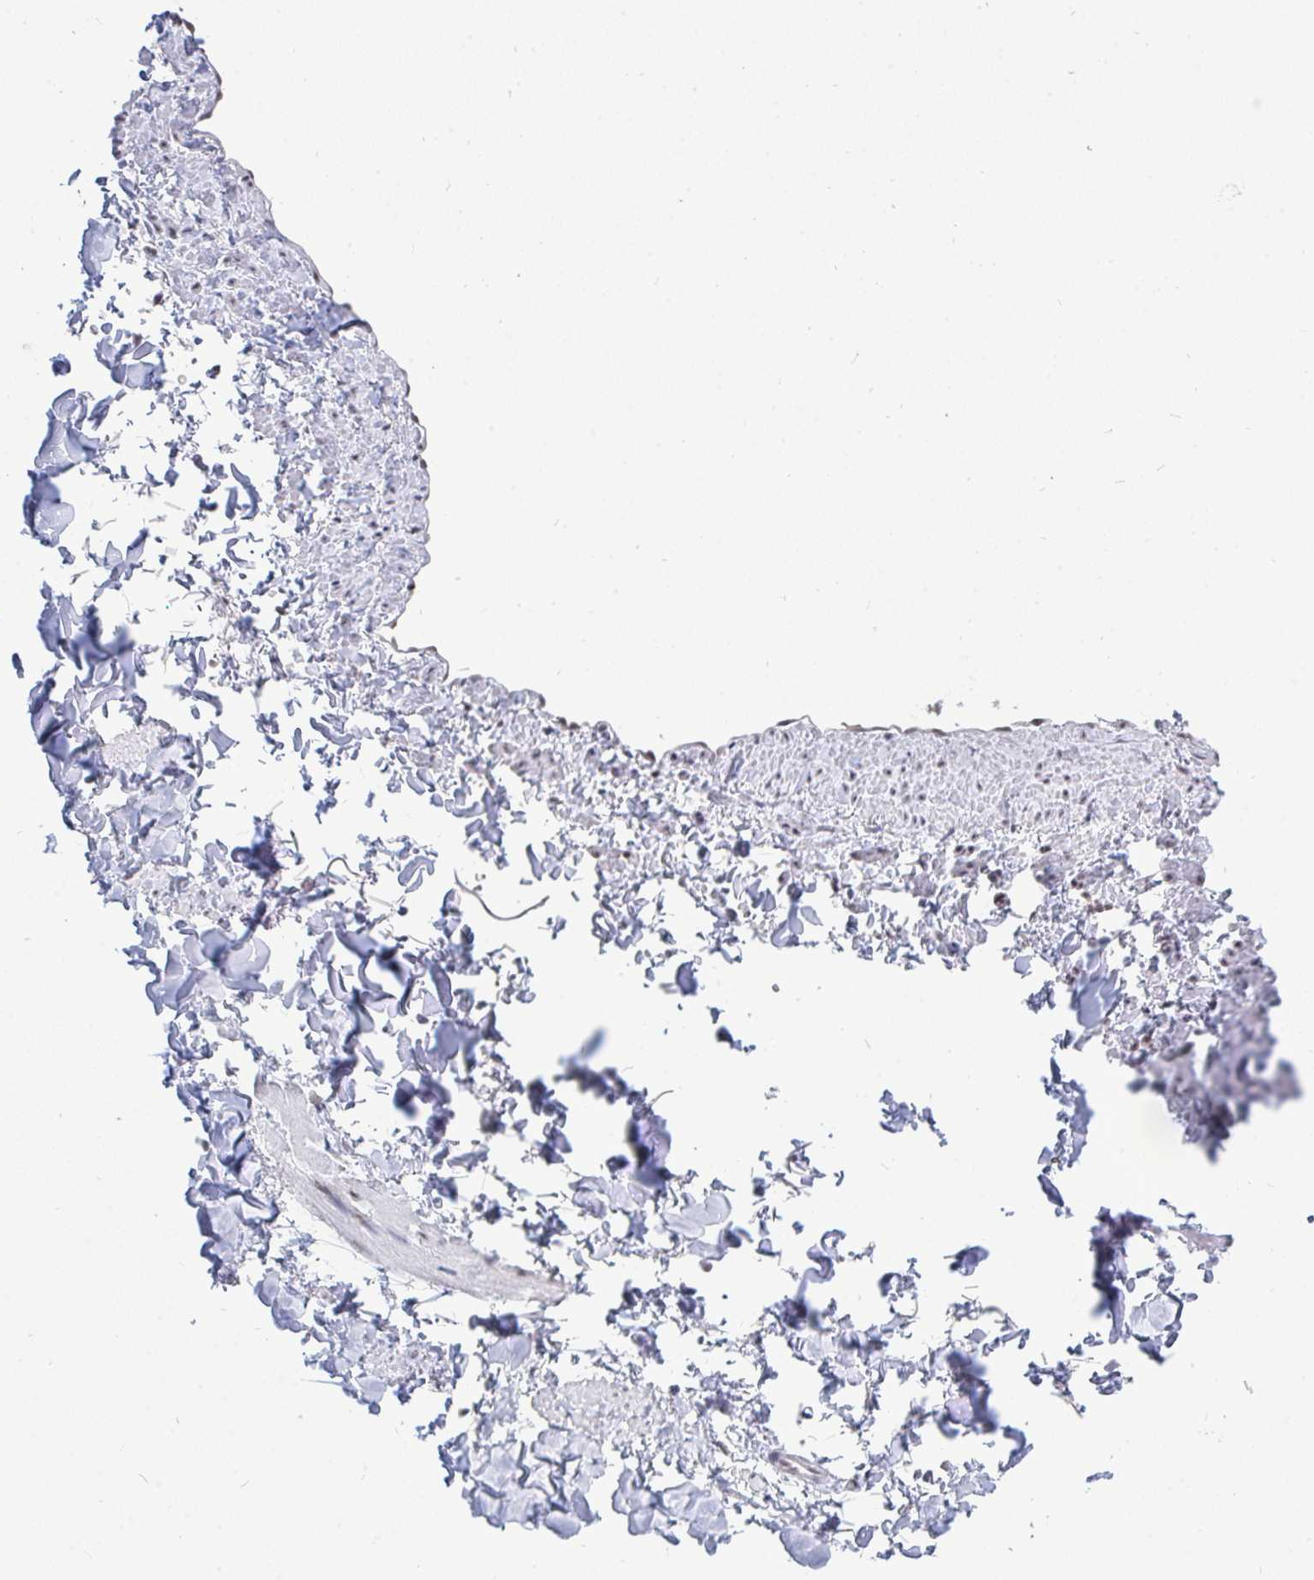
{"staining": {"intensity": "negative", "quantity": "none", "location": "none"}, "tissue": "adipose tissue", "cell_type": "Adipocytes", "image_type": "normal", "snomed": [{"axis": "morphology", "description": "Normal tissue, NOS"}, {"axis": "topography", "description": "Vulva"}, {"axis": "topography", "description": "Peripheral nerve tissue"}], "caption": "Protein analysis of normal adipose tissue reveals no significant positivity in adipocytes. The staining was performed using DAB to visualize the protein expression in brown, while the nuclei were stained in blue with hematoxylin (Magnification: 20x).", "gene": "TRIP12", "patient": {"sex": "female", "age": 66}}